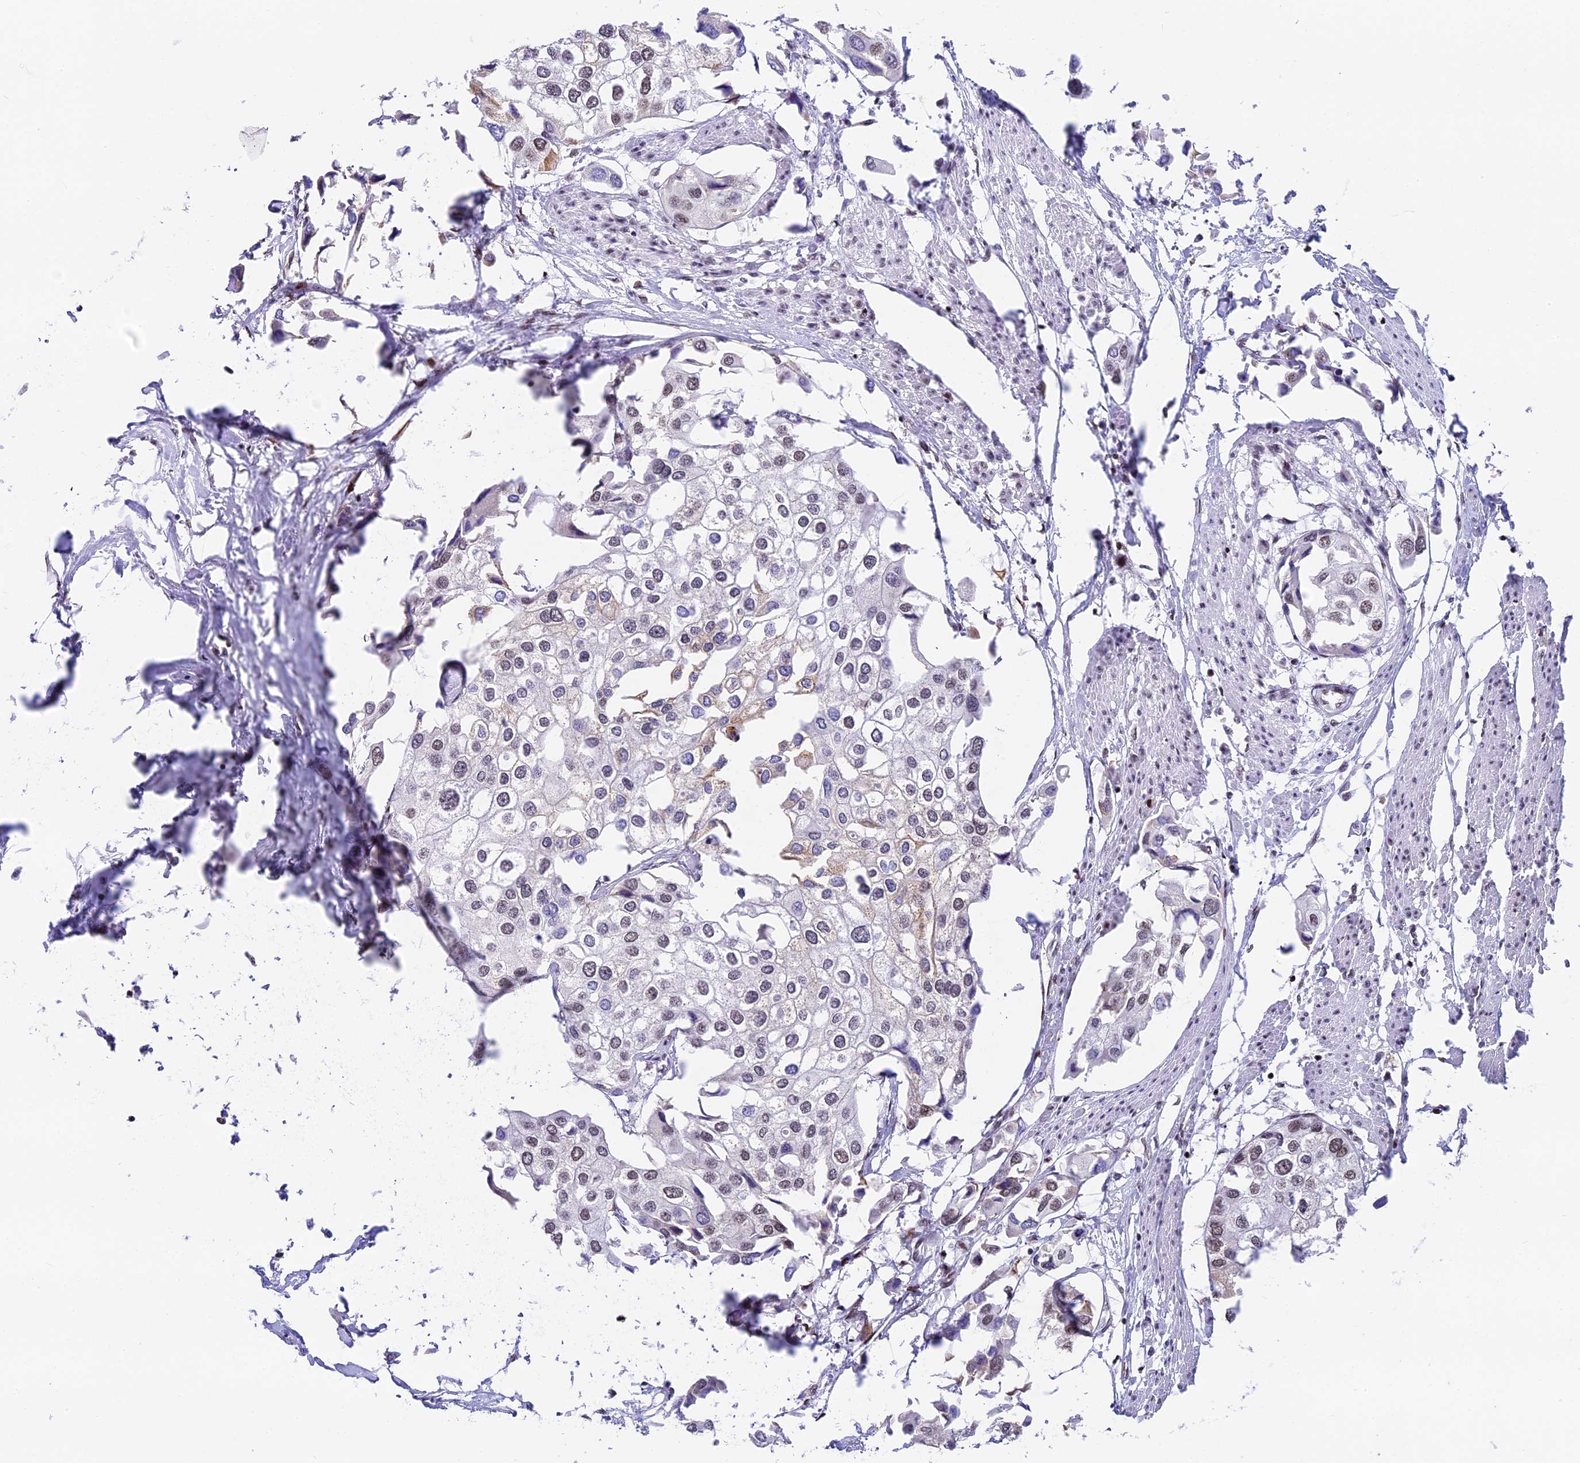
{"staining": {"intensity": "weak", "quantity": "25%-75%", "location": "nuclear"}, "tissue": "urothelial cancer", "cell_type": "Tumor cells", "image_type": "cancer", "snomed": [{"axis": "morphology", "description": "Urothelial carcinoma, High grade"}, {"axis": "topography", "description": "Urinary bladder"}], "caption": "This is a photomicrograph of immunohistochemistry staining of urothelial cancer, which shows weak positivity in the nuclear of tumor cells.", "gene": "SBNO1", "patient": {"sex": "male", "age": 64}}